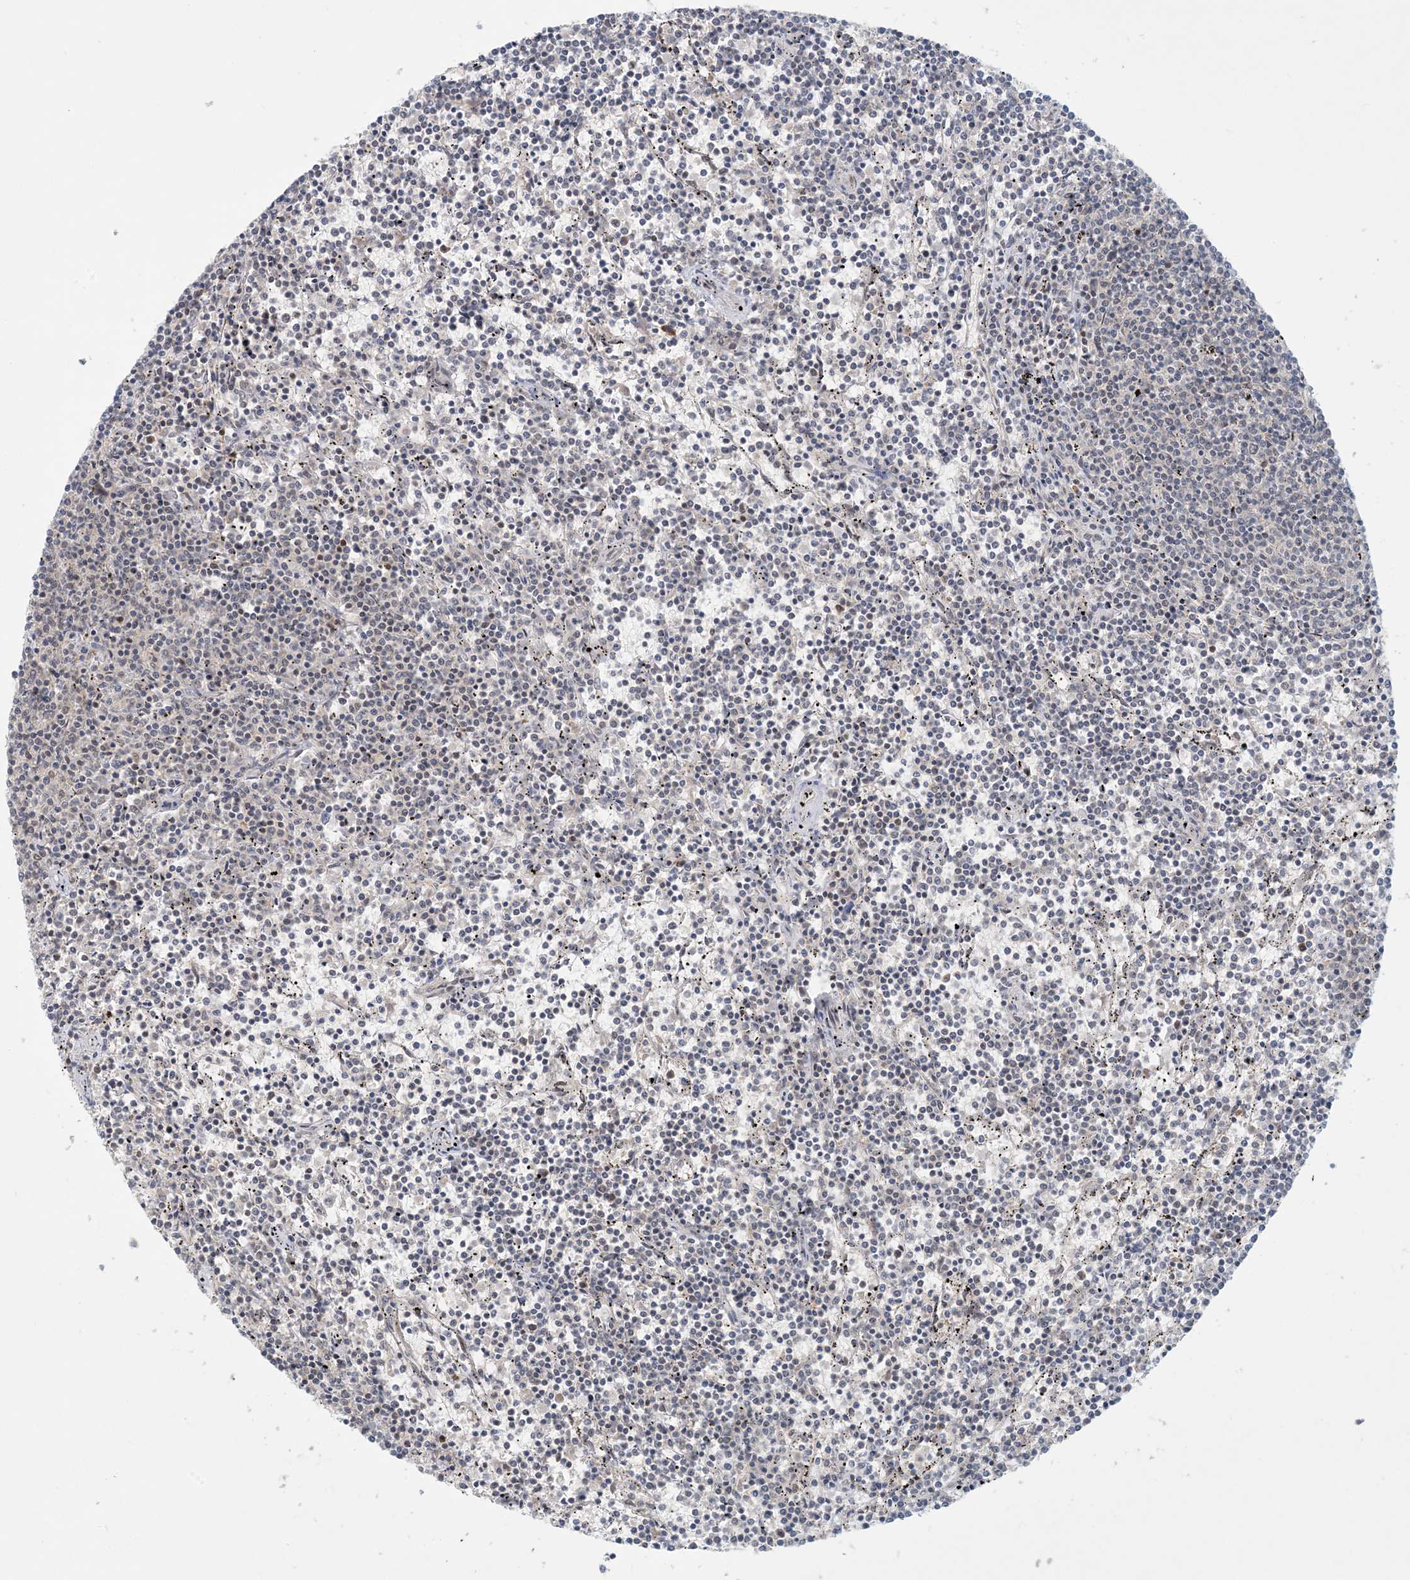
{"staining": {"intensity": "negative", "quantity": "none", "location": "none"}, "tissue": "lymphoma", "cell_type": "Tumor cells", "image_type": "cancer", "snomed": [{"axis": "morphology", "description": "Malignant lymphoma, non-Hodgkin's type, Low grade"}, {"axis": "topography", "description": "Spleen"}], "caption": "There is no significant staining in tumor cells of lymphoma.", "gene": "OBI1", "patient": {"sex": "female", "age": 50}}